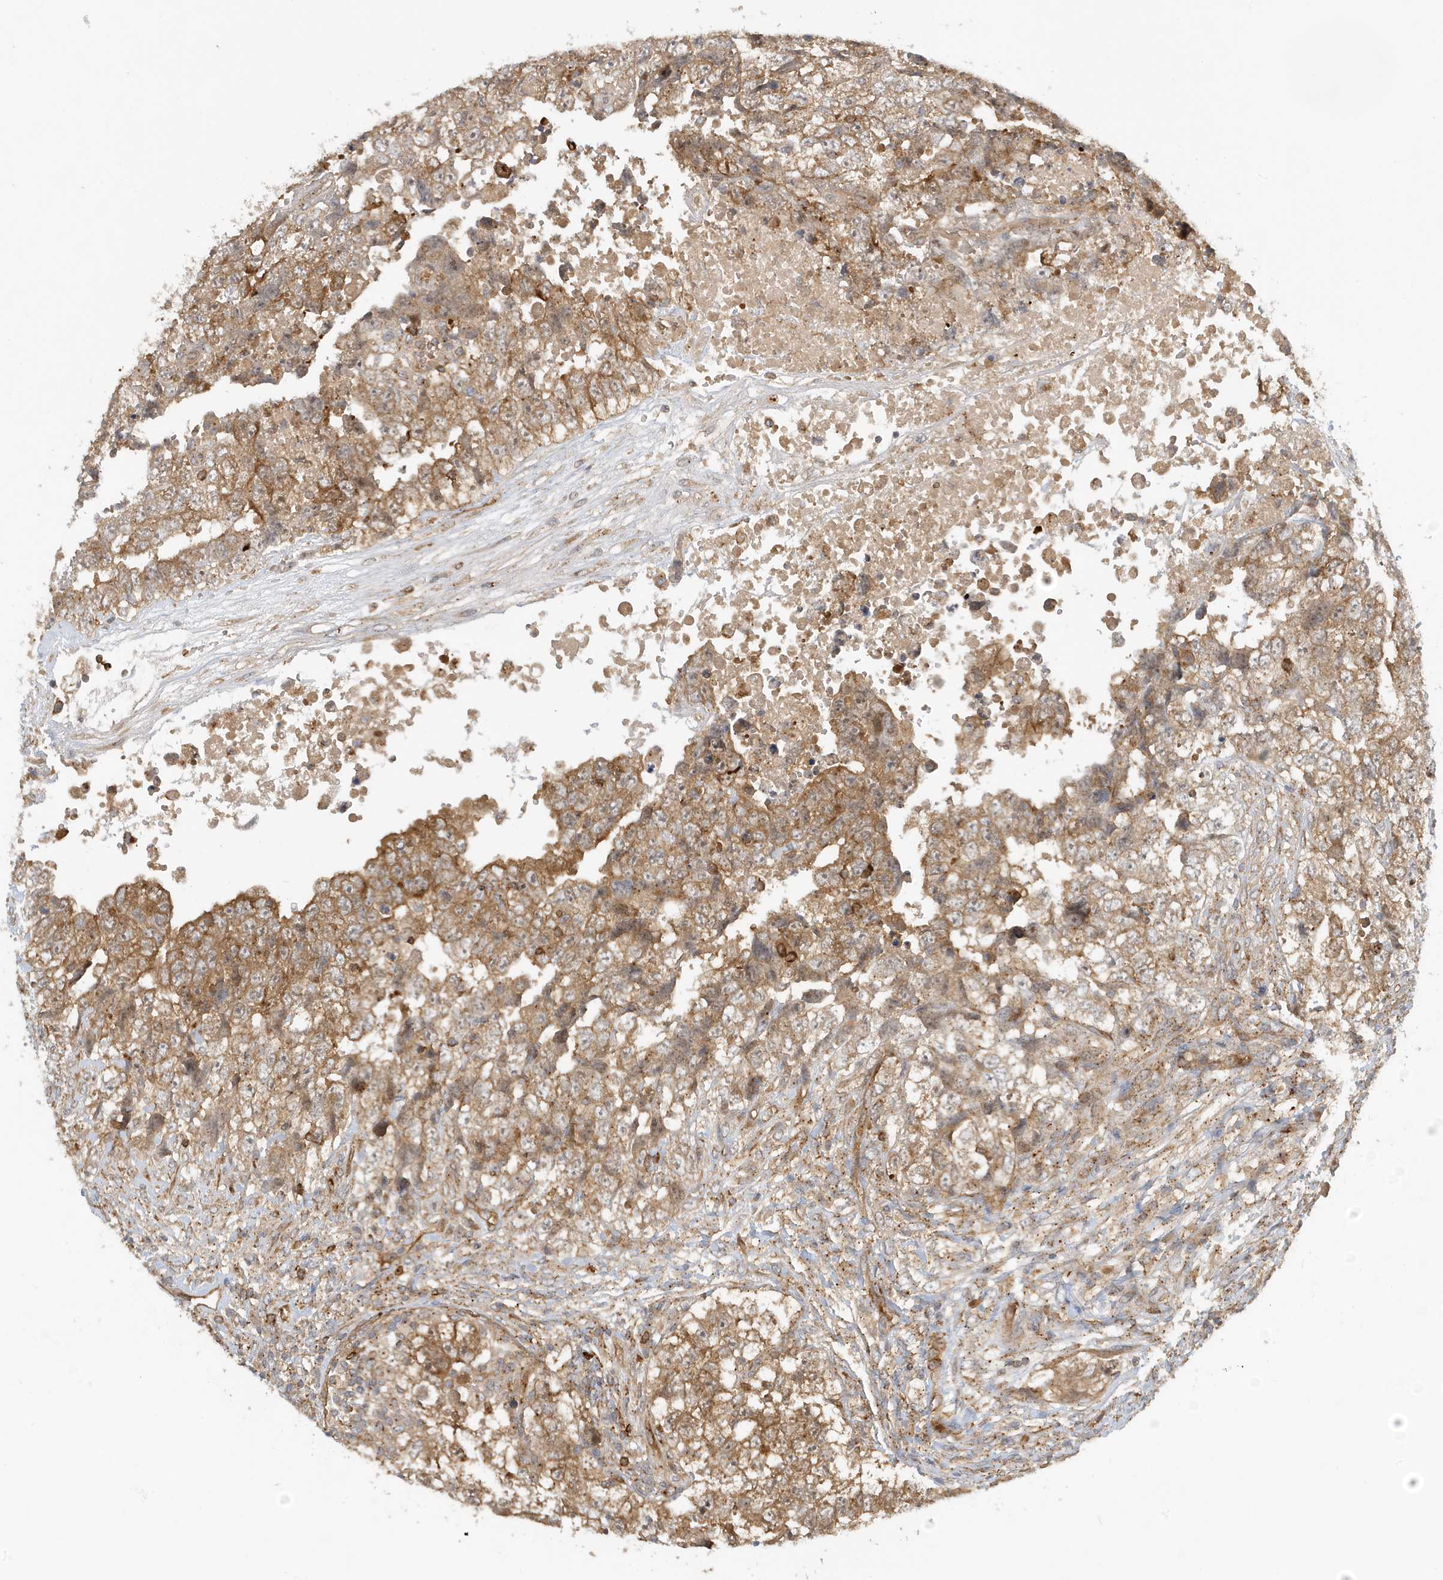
{"staining": {"intensity": "moderate", "quantity": ">75%", "location": "cytoplasmic/membranous"}, "tissue": "testis cancer", "cell_type": "Tumor cells", "image_type": "cancer", "snomed": [{"axis": "morphology", "description": "Carcinoma, Embryonal, NOS"}, {"axis": "topography", "description": "Testis"}], "caption": "Brown immunohistochemical staining in testis cancer demonstrates moderate cytoplasmic/membranous positivity in about >75% of tumor cells.", "gene": "FYCO1", "patient": {"sex": "male", "age": 37}}